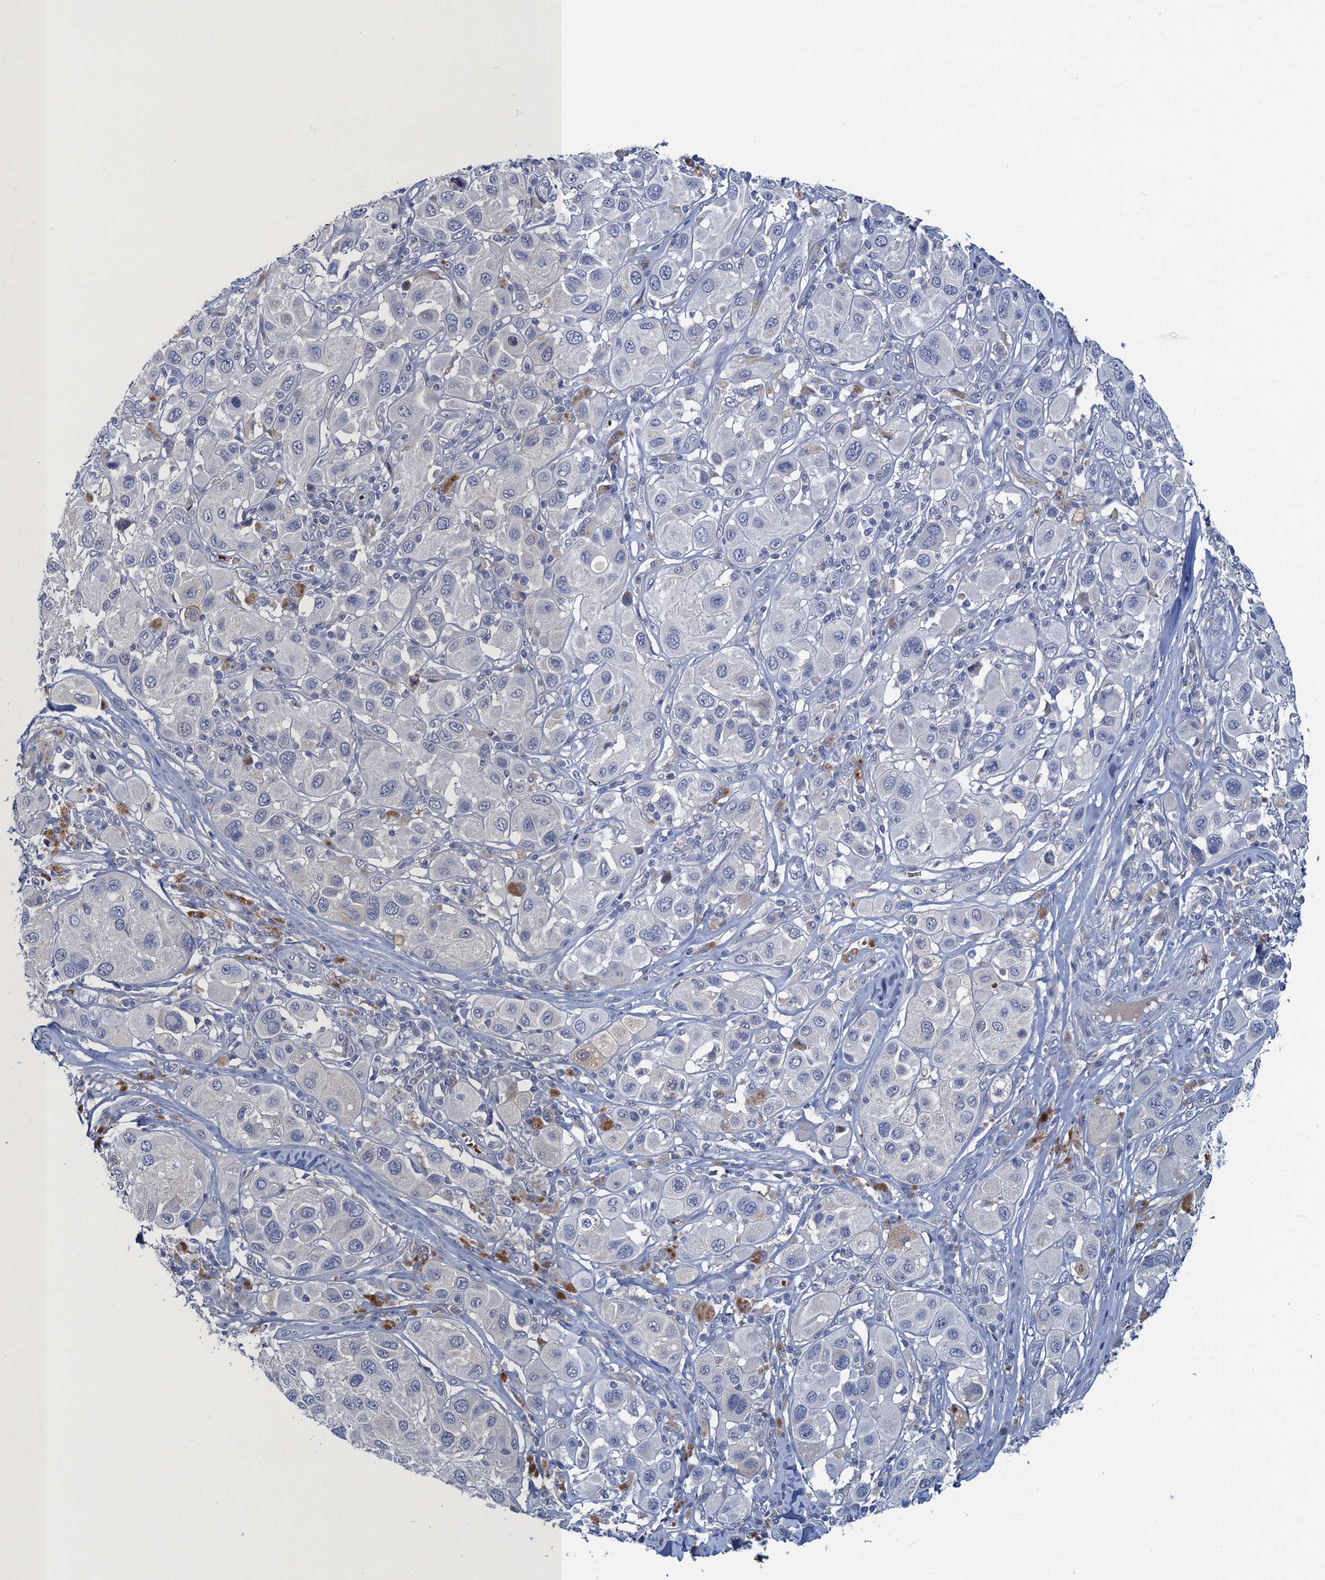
{"staining": {"intensity": "negative", "quantity": "none", "location": "none"}, "tissue": "melanoma", "cell_type": "Tumor cells", "image_type": "cancer", "snomed": [{"axis": "morphology", "description": "Malignant melanoma, Metastatic site"}, {"axis": "topography", "description": "Skin"}], "caption": "Human melanoma stained for a protein using IHC reveals no expression in tumor cells.", "gene": "ATOSA", "patient": {"sex": "male", "age": 41}}